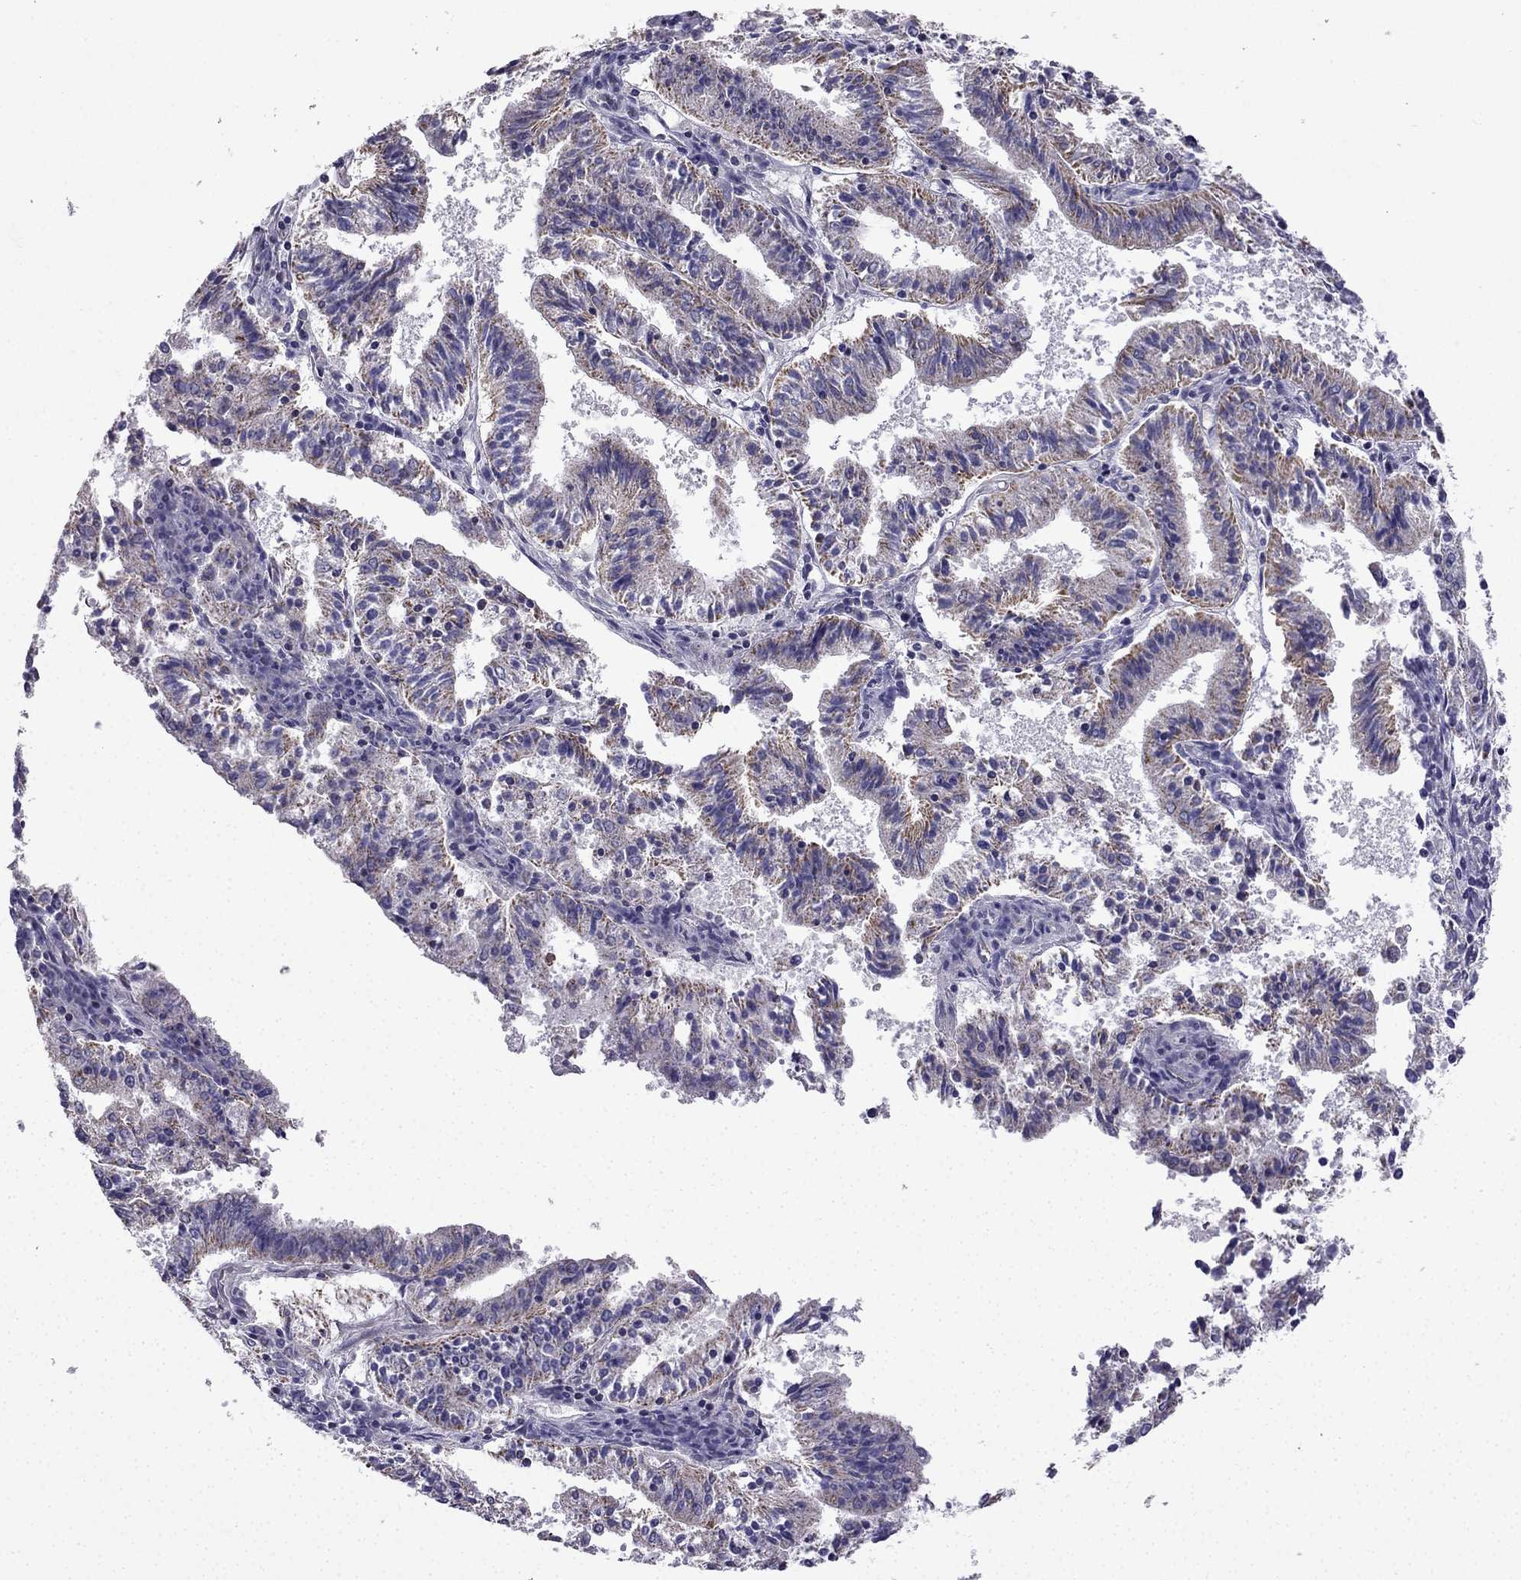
{"staining": {"intensity": "negative", "quantity": "none", "location": "none"}, "tissue": "endometrial cancer", "cell_type": "Tumor cells", "image_type": "cancer", "snomed": [{"axis": "morphology", "description": "Adenocarcinoma, NOS"}, {"axis": "topography", "description": "Endometrium"}], "caption": "Immunohistochemical staining of adenocarcinoma (endometrial) demonstrates no significant expression in tumor cells.", "gene": "SLC6A2", "patient": {"sex": "female", "age": 82}}